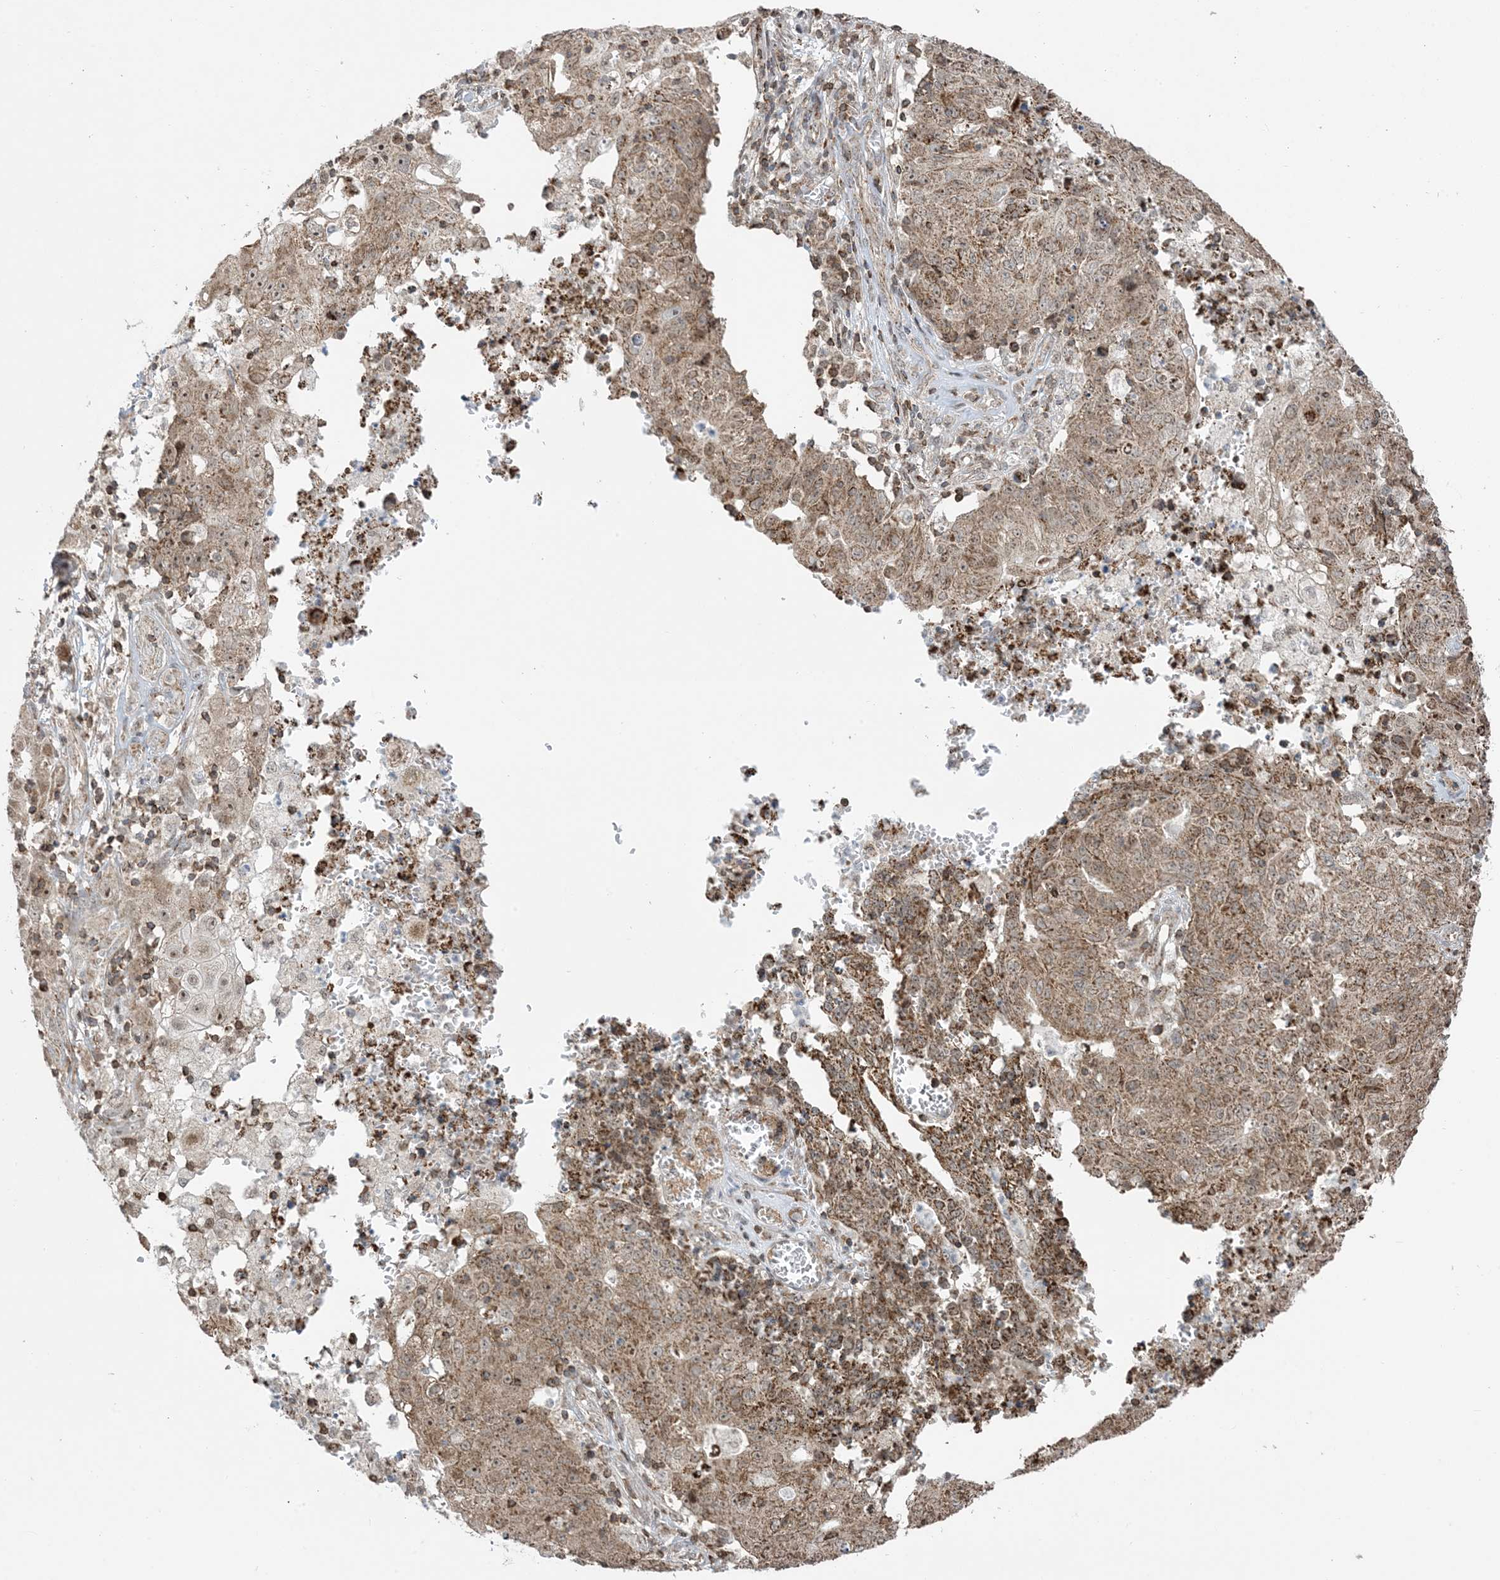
{"staining": {"intensity": "moderate", "quantity": ">75%", "location": "cytoplasmic/membranous,nuclear"}, "tissue": "ovarian cancer", "cell_type": "Tumor cells", "image_type": "cancer", "snomed": [{"axis": "morphology", "description": "Carcinoma, endometroid"}, {"axis": "topography", "description": "Ovary"}], "caption": "High-magnification brightfield microscopy of ovarian cancer stained with DAB (3,3'-diaminobenzidine) (brown) and counterstained with hematoxylin (blue). tumor cells exhibit moderate cytoplasmic/membranous and nuclear positivity is identified in about>75% of cells.", "gene": "MAPKBP1", "patient": {"sex": "female", "age": 42}}